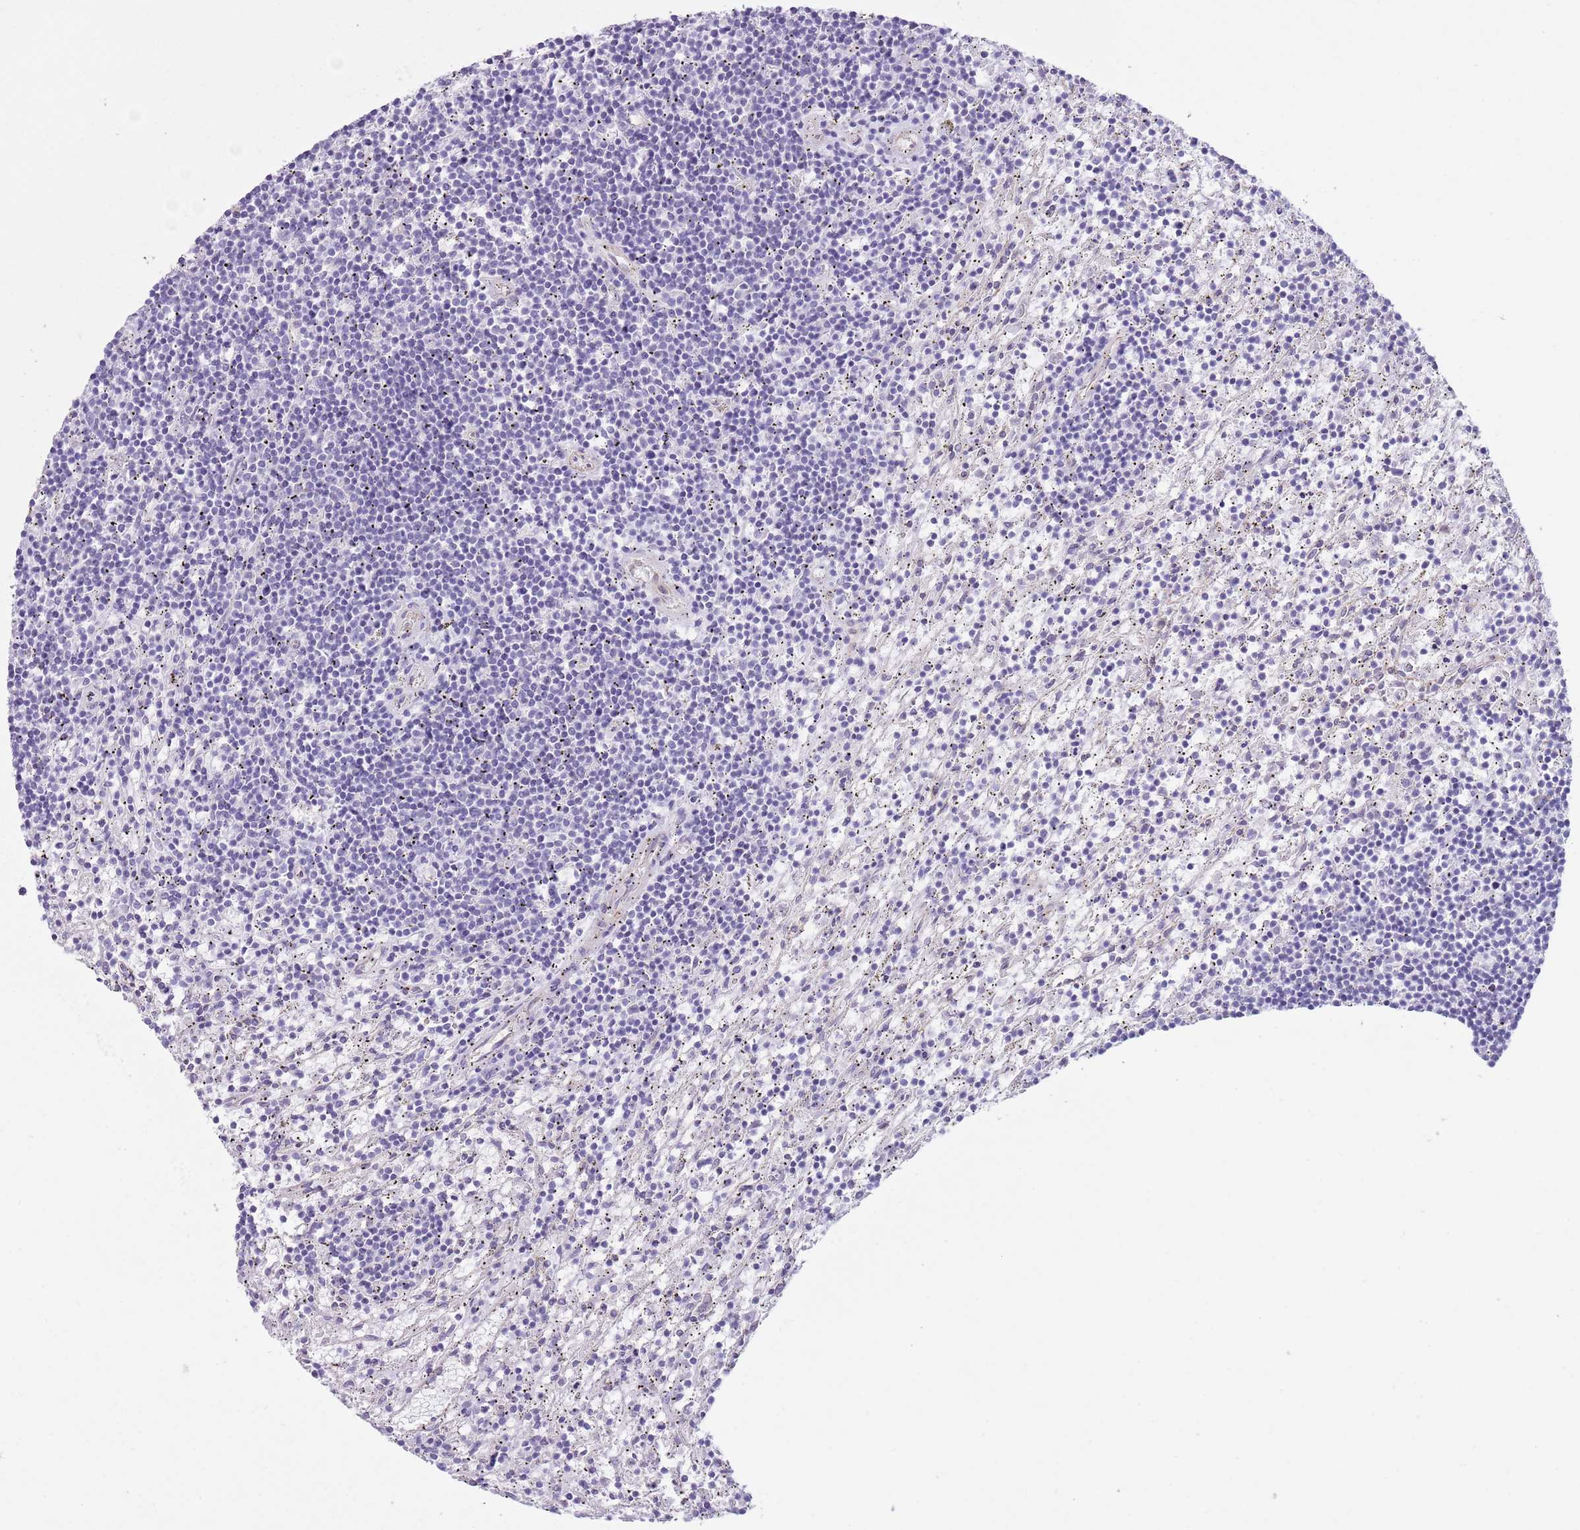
{"staining": {"intensity": "negative", "quantity": "none", "location": "none"}, "tissue": "lymphoma", "cell_type": "Tumor cells", "image_type": "cancer", "snomed": [{"axis": "morphology", "description": "Malignant lymphoma, non-Hodgkin's type, Low grade"}, {"axis": "topography", "description": "Spleen"}], "caption": "Immunohistochemistry (IHC) micrograph of neoplastic tissue: human lymphoma stained with DAB shows no significant protein positivity in tumor cells. (Stains: DAB immunohistochemistry (IHC) with hematoxylin counter stain, Microscopy: brightfield microscopy at high magnification).", "gene": "RBP3", "patient": {"sex": "male", "age": 76}}